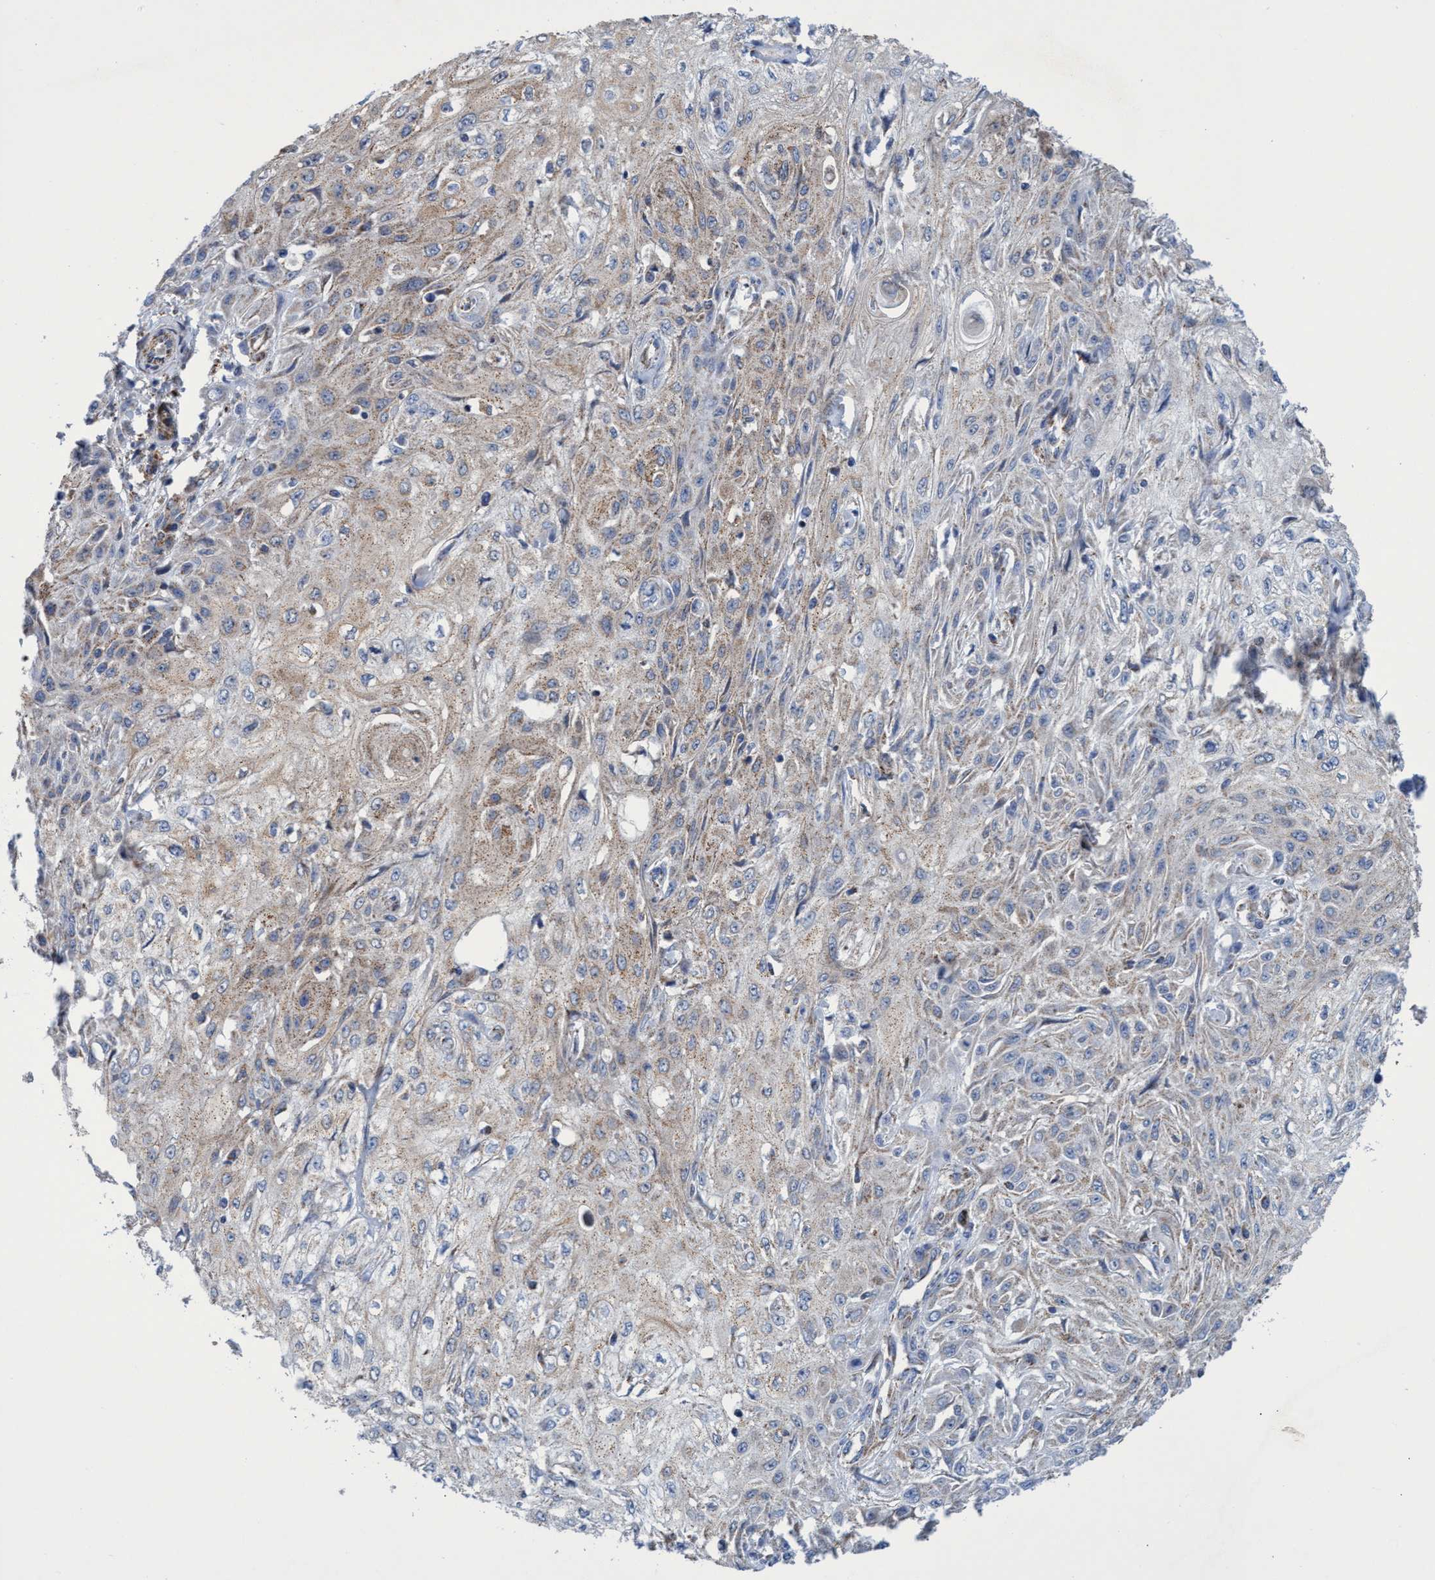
{"staining": {"intensity": "weak", "quantity": "25%-75%", "location": "cytoplasmic/membranous"}, "tissue": "skin cancer", "cell_type": "Tumor cells", "image_type": "cancer", "snomed": [{"axis": "morphology", "description": "Squamous cell carcinoma, NOS"}, {"axis": "morphology", "description": "Squamous cell carcinoma, metastatic, NOS"}, {"axis": "topography", "description": "Skin"}, {"axis": "topography", "description": "Lymph node"}], "caption": "Protein analysis of skin cancer (metastatic squamous cell carcinoma) tissue shows weak cytoplasmic/membranous expression in approximately 25%-75% of tumor cells.", "gene": "ZNF750", "patient": {"sex": "male", "age": 75}}